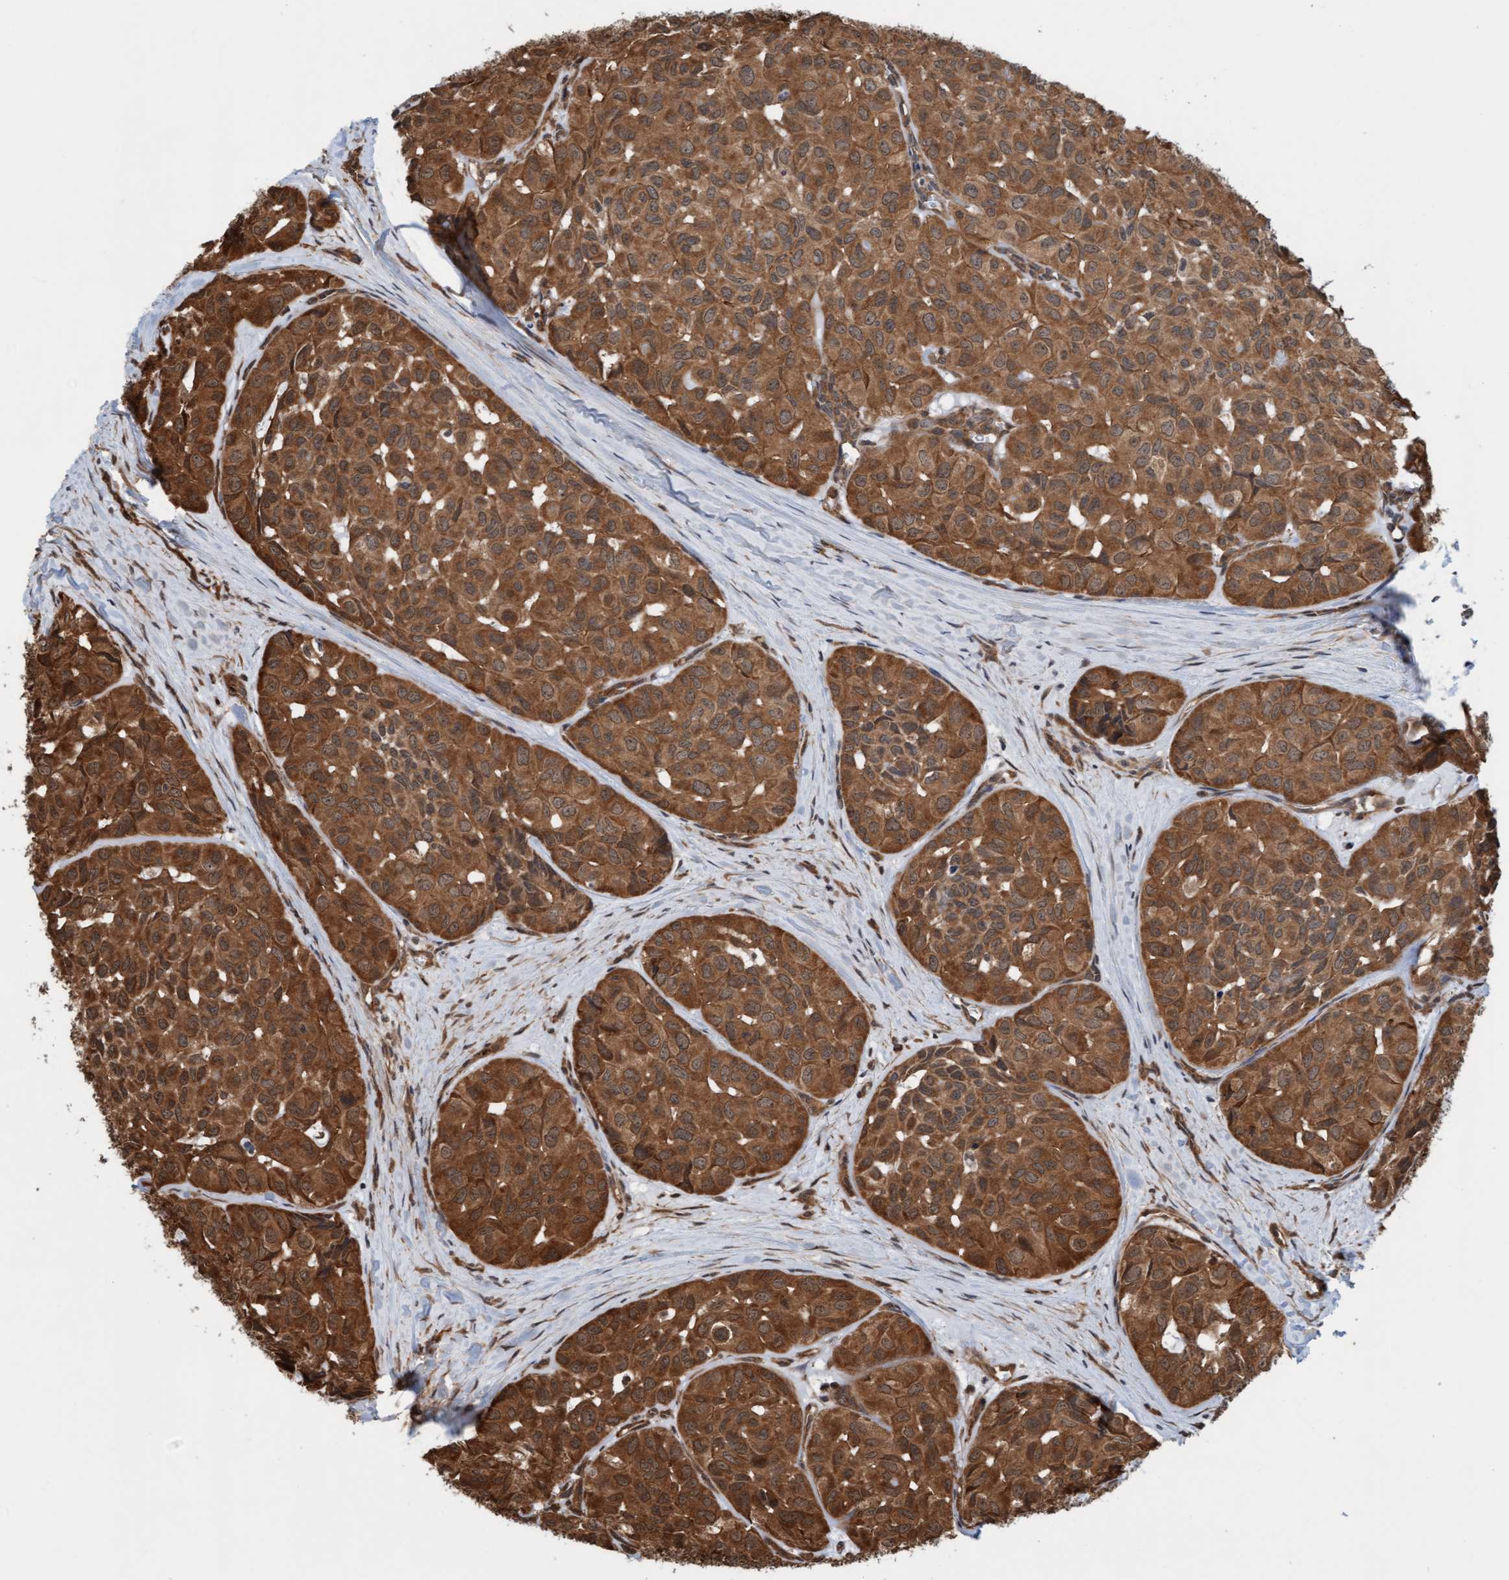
{"staining": {"intensity": "strong", "quantity": ">75%", "location": "cytoplasmic/membranous"}, "tissue": "head and neck cancer", "cell_type": "Tumor cells", "image_type": "cancer", "snomed": [{"axis": "morphology", "description": "Adenocarcinoma, NOS"}, {"axis": "topography", "description": "Salivary gland, NOS"}, {"axis": "topography", "description": "Head-Neck"}], "caption": "IHC of head and neck cancer (adenocarcinoma) demonstrates high levels of strong cytoplasmic/membranous expression in about >75% of tumor cells.", "gene": "STXBP4", "patient": {"sex": "female", "age": 76}}